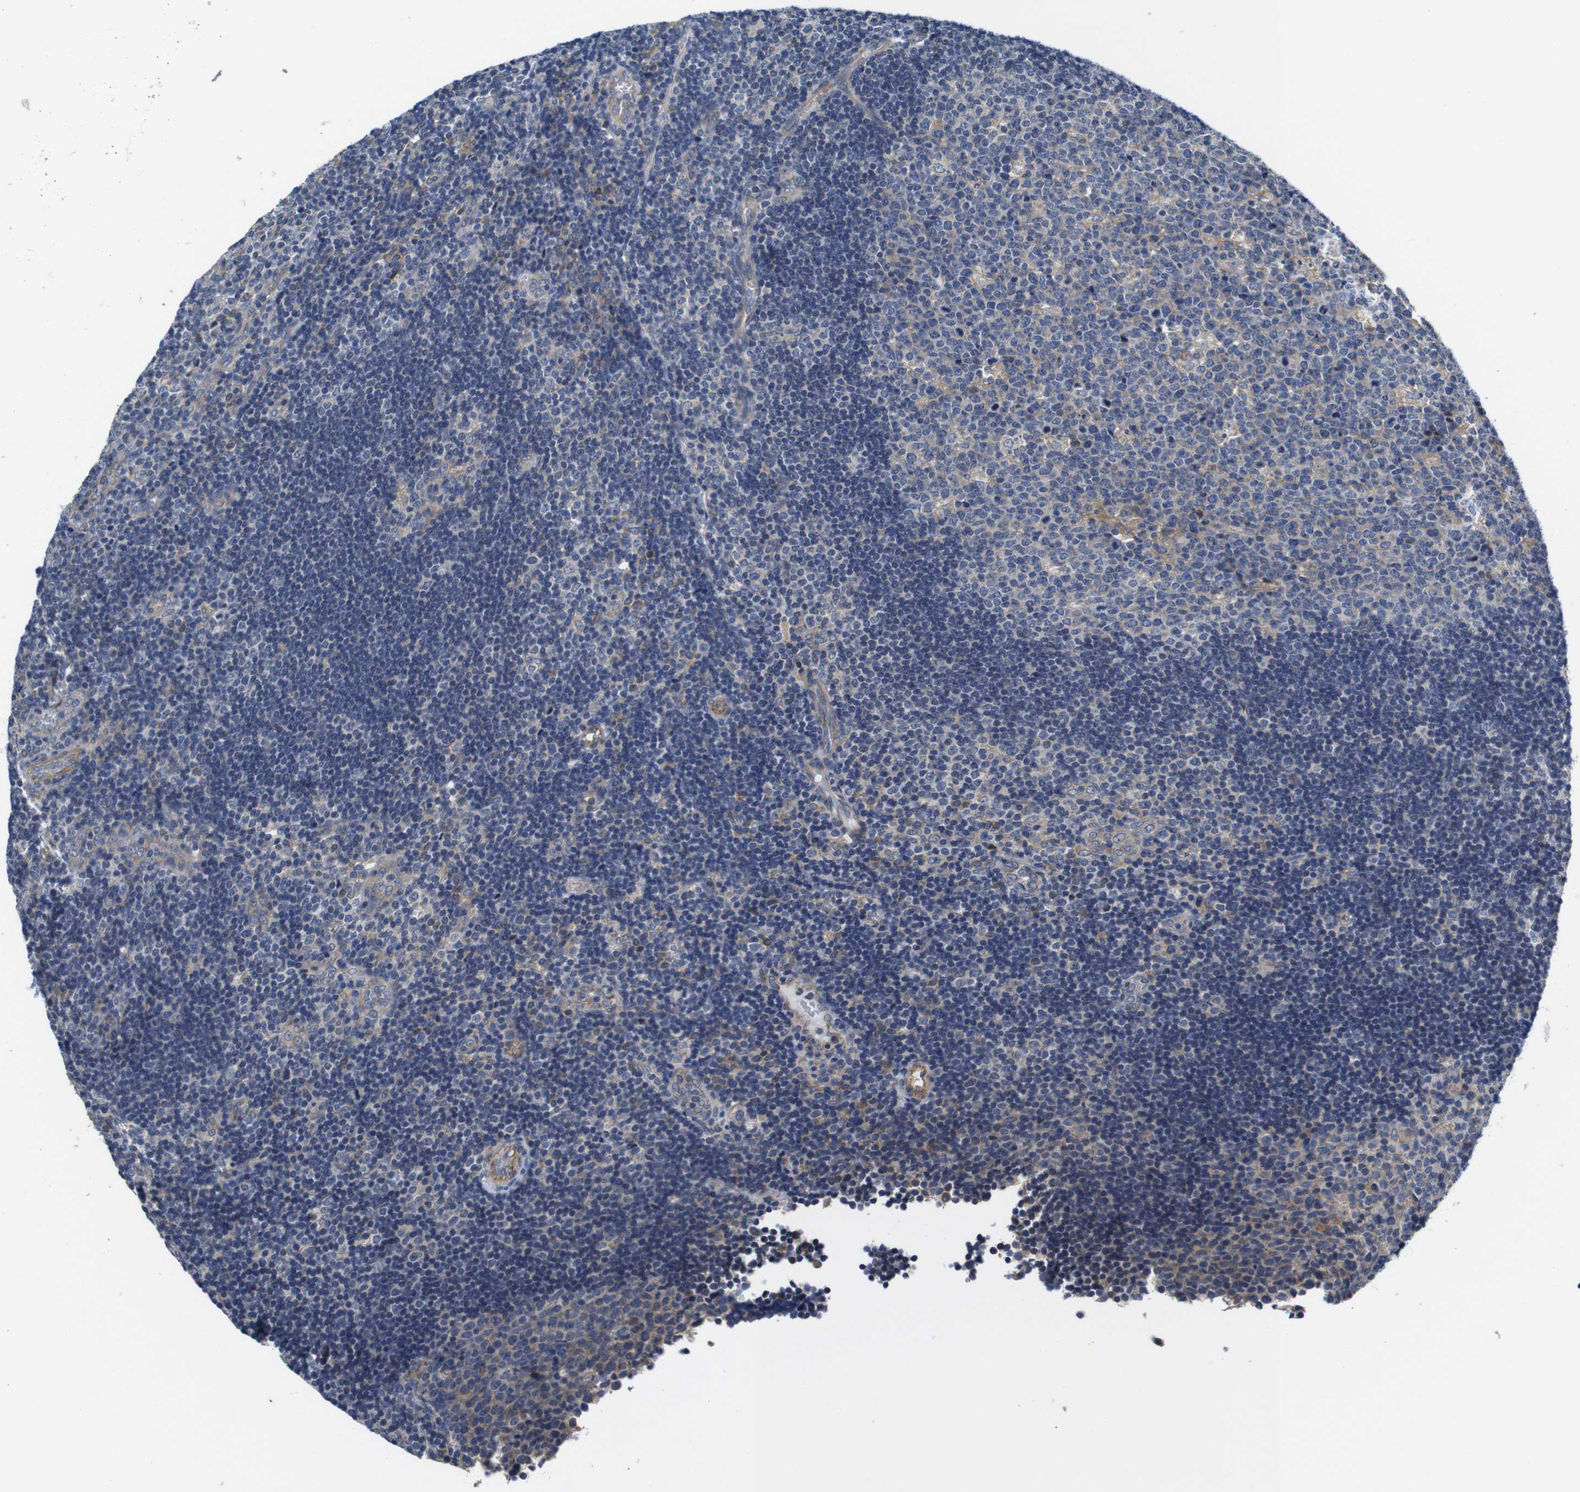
{"staining": {"intensity": "weak", "quantity": "<25%", "location": "cytoplasmic/membranous"}, "tissue": "lymph node", "cell_type": "Germinal center cells", "image_type": "normal", "snomed": [{"axis": "morphology", "description": "Normal tissue, NOS"}, {"axis": "topography", "description": "Lymph node"}, {"axis": "topography", "description": "Salivary gland"}], "caption": "High power microscopy image of an immunohistochemistry (IHC) photomicrograph of benign lymph node, revealing no significant positivity in germinal center cells. (Immunohistochemistry (ihc), brightfield microscopy, high magnification).", "gene": "MARCHF7", "patient": {"sex": "male", "age": 8}}